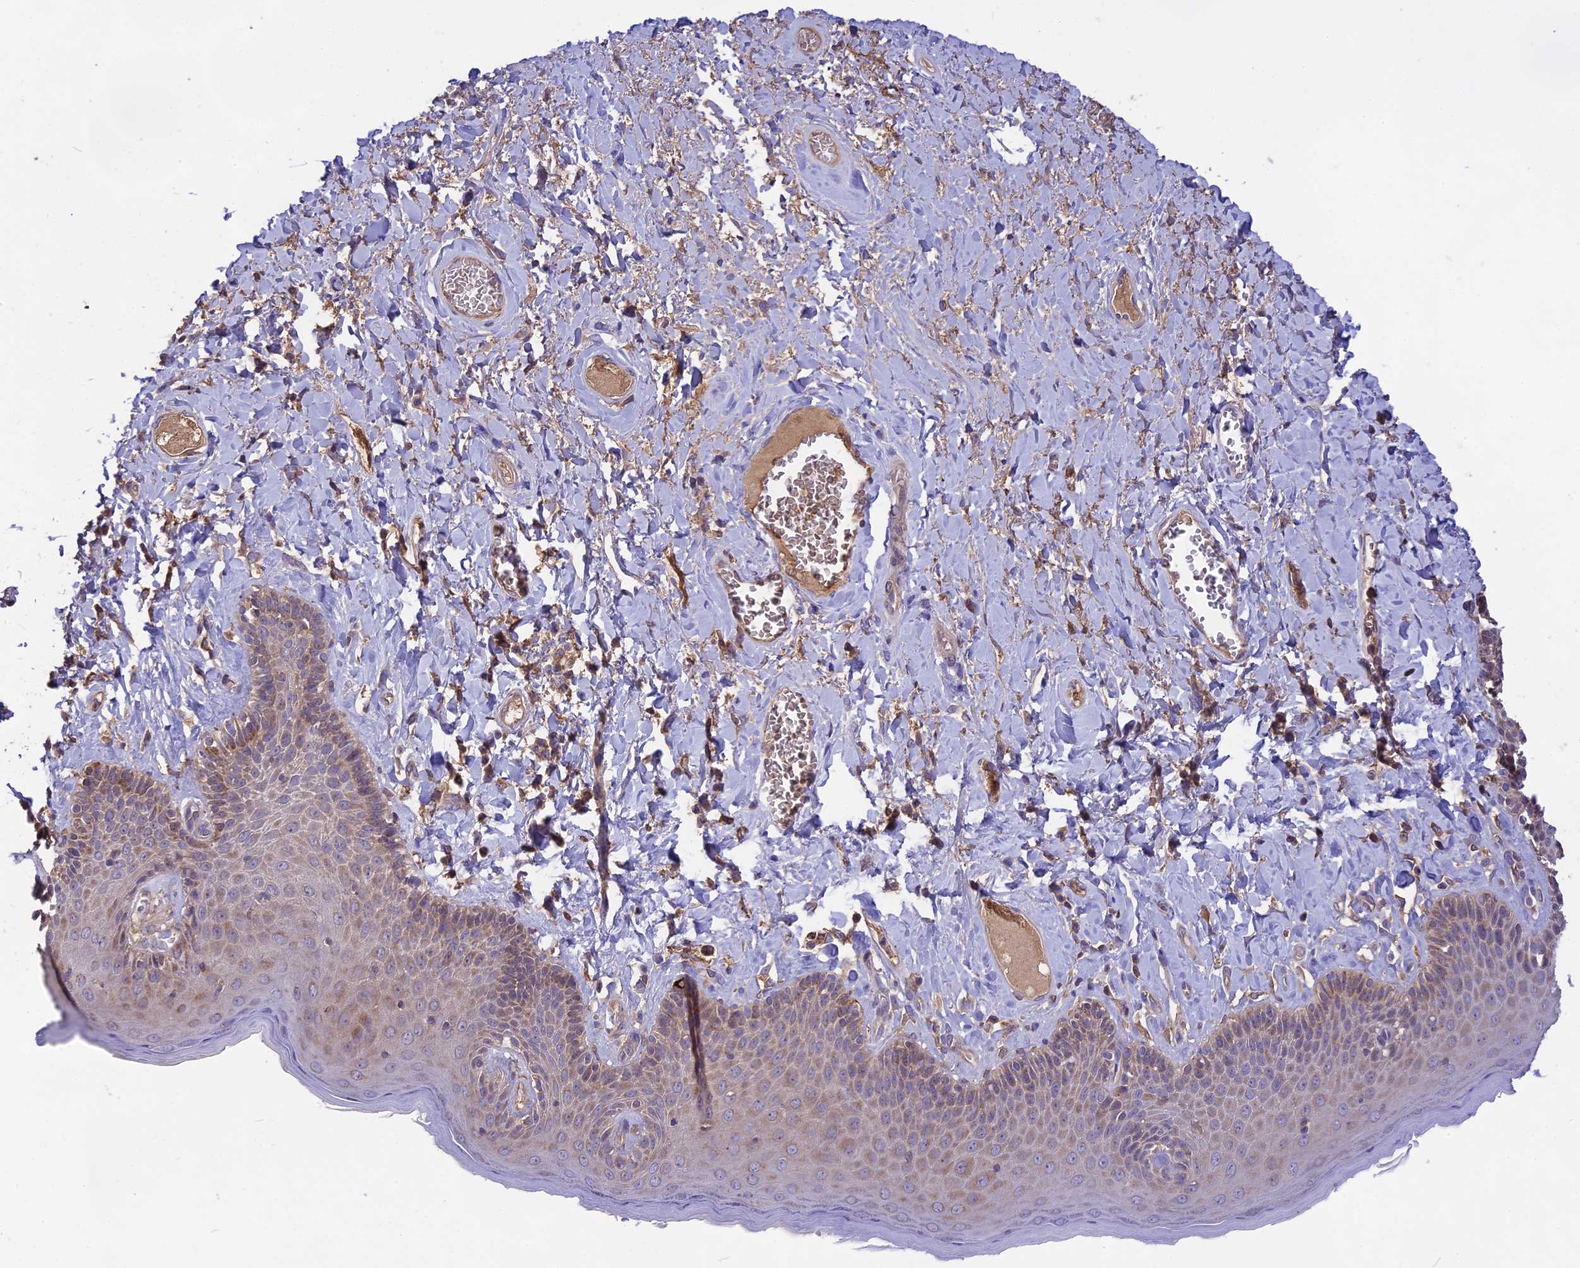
{"staining": {"intensity": "weak", "quantity": "25%-75%", "location": "cytoplasmic/membranous"}, "tissue": "skin", "cell_type": "Epidermal cells", "image_type": "normal", "snomed": [{"axis": "morphology", "description": "Normal tissue, NOS"}, {"axis": "topography", "description": "Anal"}], "caption": "This photomicrograph demonstrates unremarkable skin stained with IHC to label a protein in brown. The cytoplasmic/membranous of epidermal cells show weak positivity for the protein. Nuclei are counter-stained blue.", "gene": "NUDT8", "patient": {"sex": "male", "age": 69}}